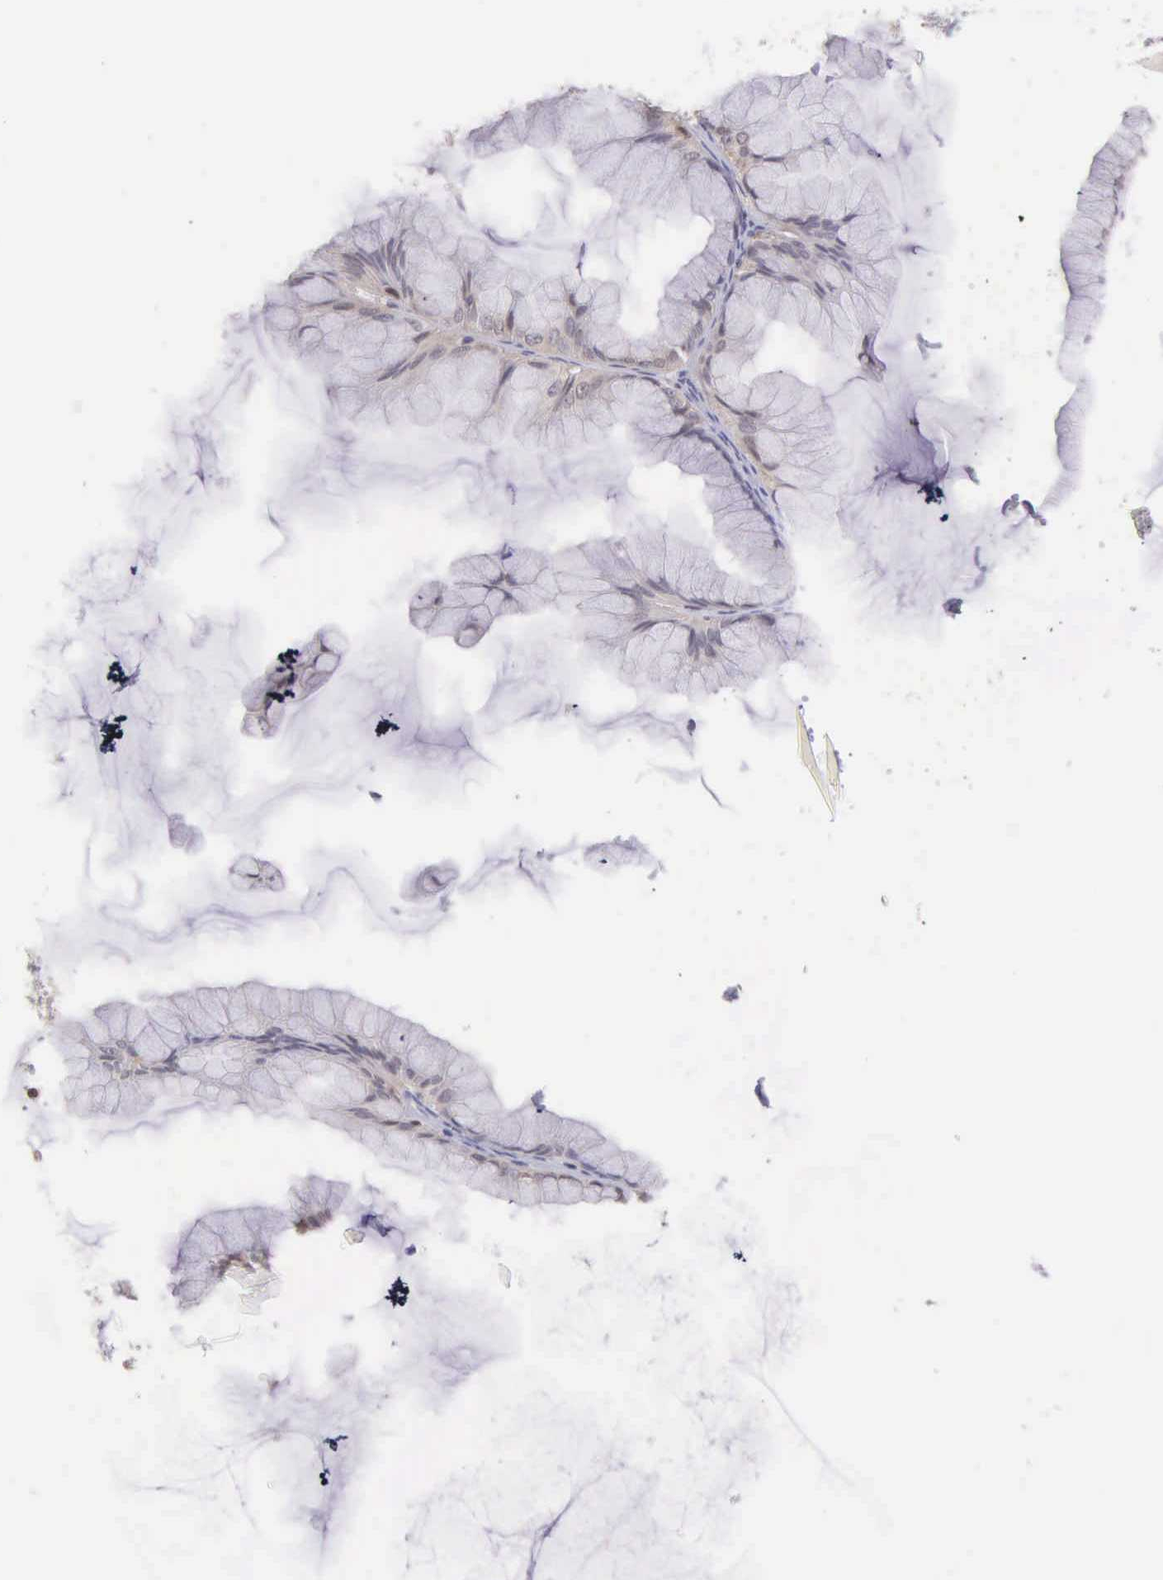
{"staining": {"intensity": "negative", "quantity": "none", "location": "none"}, "tissue": "ovarian cancer", "cell_type": "Tumor cells", "image_type": "cancer", "snomed": [{"axis": "morphology", "description": "Cystadenocarcinoma, mucinous, NOS"}, {"axis": "topography", "description": "Ovary"}], "caption": "High power microscopy micrograph of an IHC photomicrograph of ovarian mucinous cystadenocarcinoma, revealing no significant staining in tumor cells.", "gene": "BID", "patient": {"sex": "female", "age": 41}}